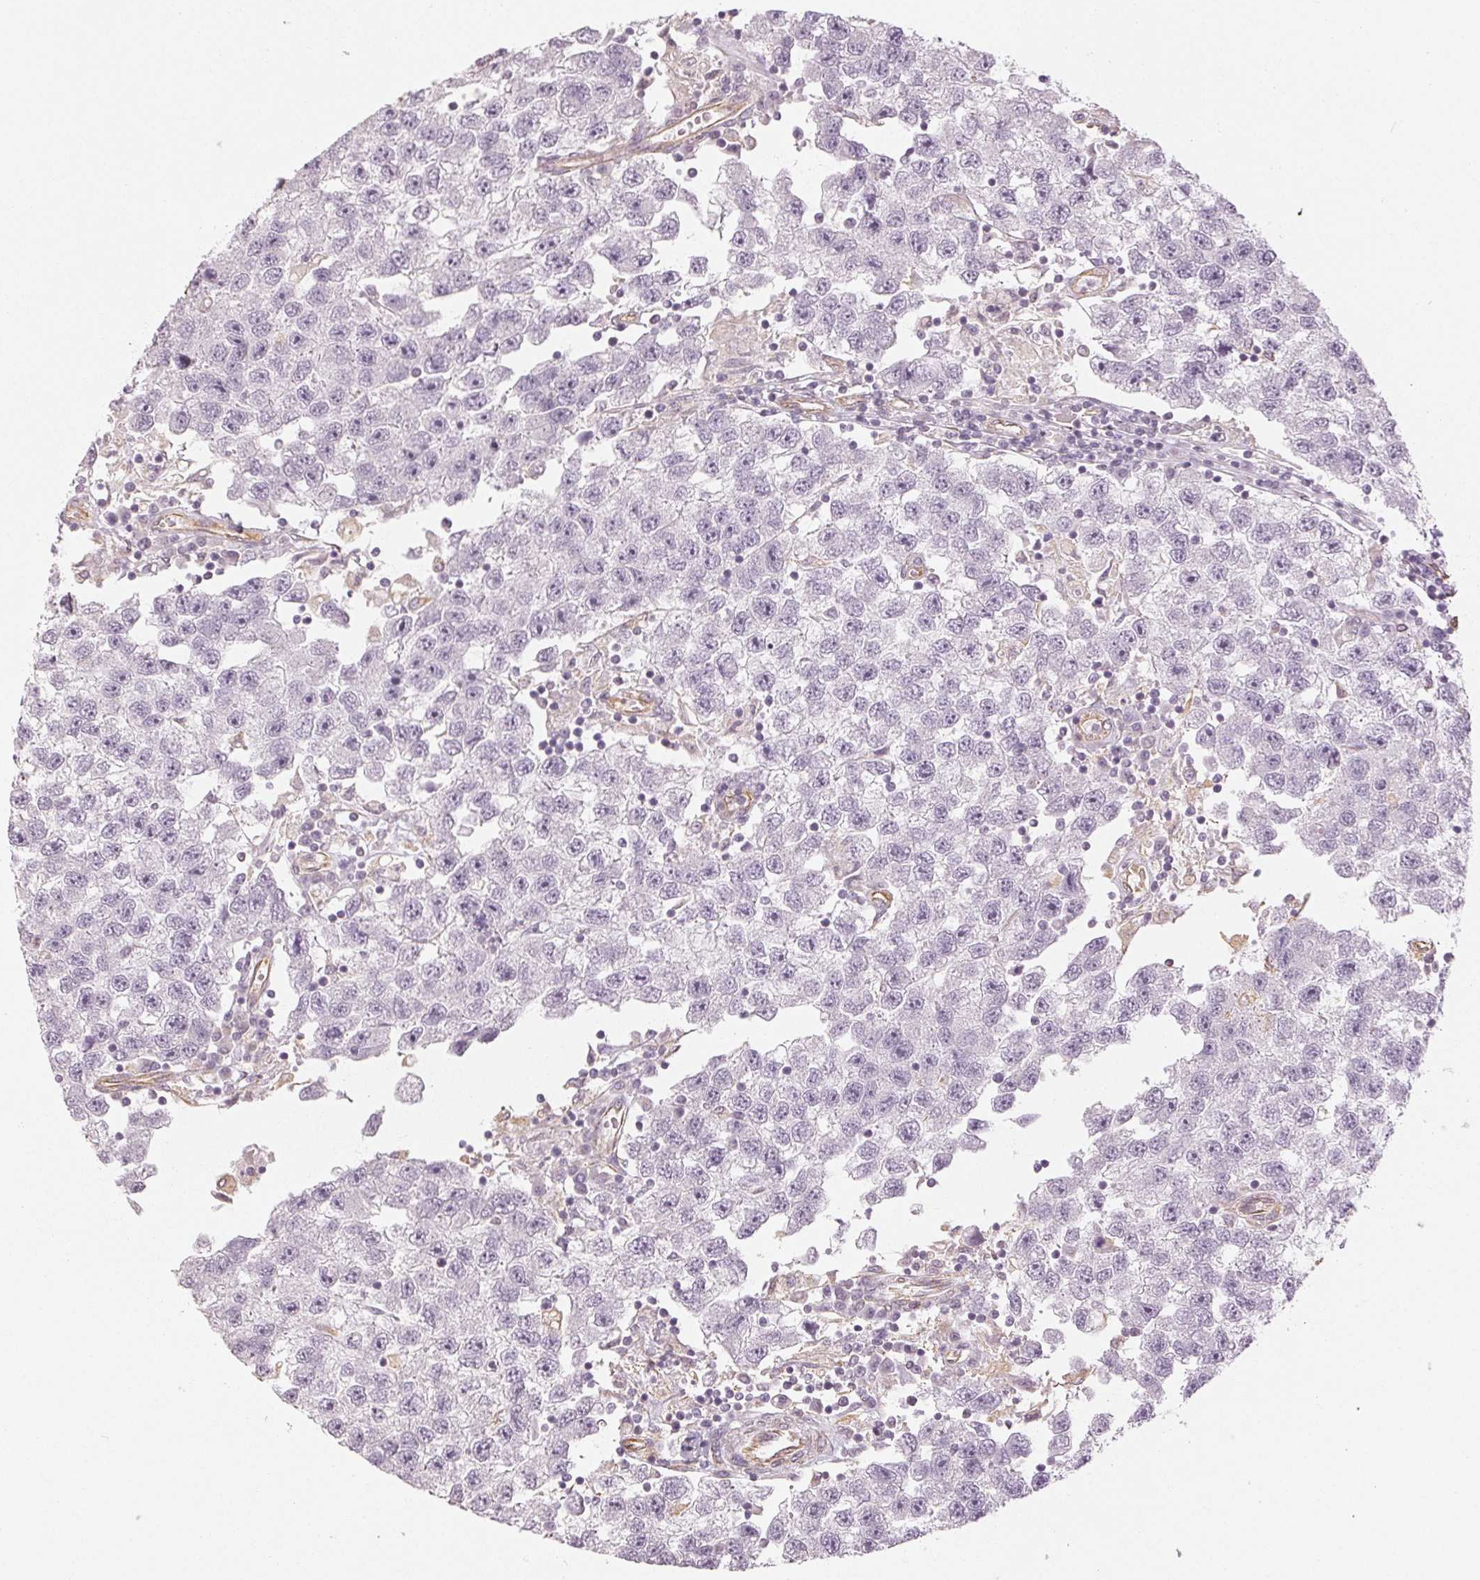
{"staining": {"intensity": "negative", "quantity": "none", "location": "none"}, "tissue": "testis cancer", "cell_type": "Tumor cells", "image_type": "cancer", "snomed": [{"axis": "morphology", "description": "Seminoma, NOS"}, {"axis": "topography", "description": "Testis"}], "caption": "IHC image of human testis cancer stained for a protein (brown), which demonstrates no expression in tumor cells.", "gene": "COL7A1", "patient": {"sex": "male", "age": 26}}